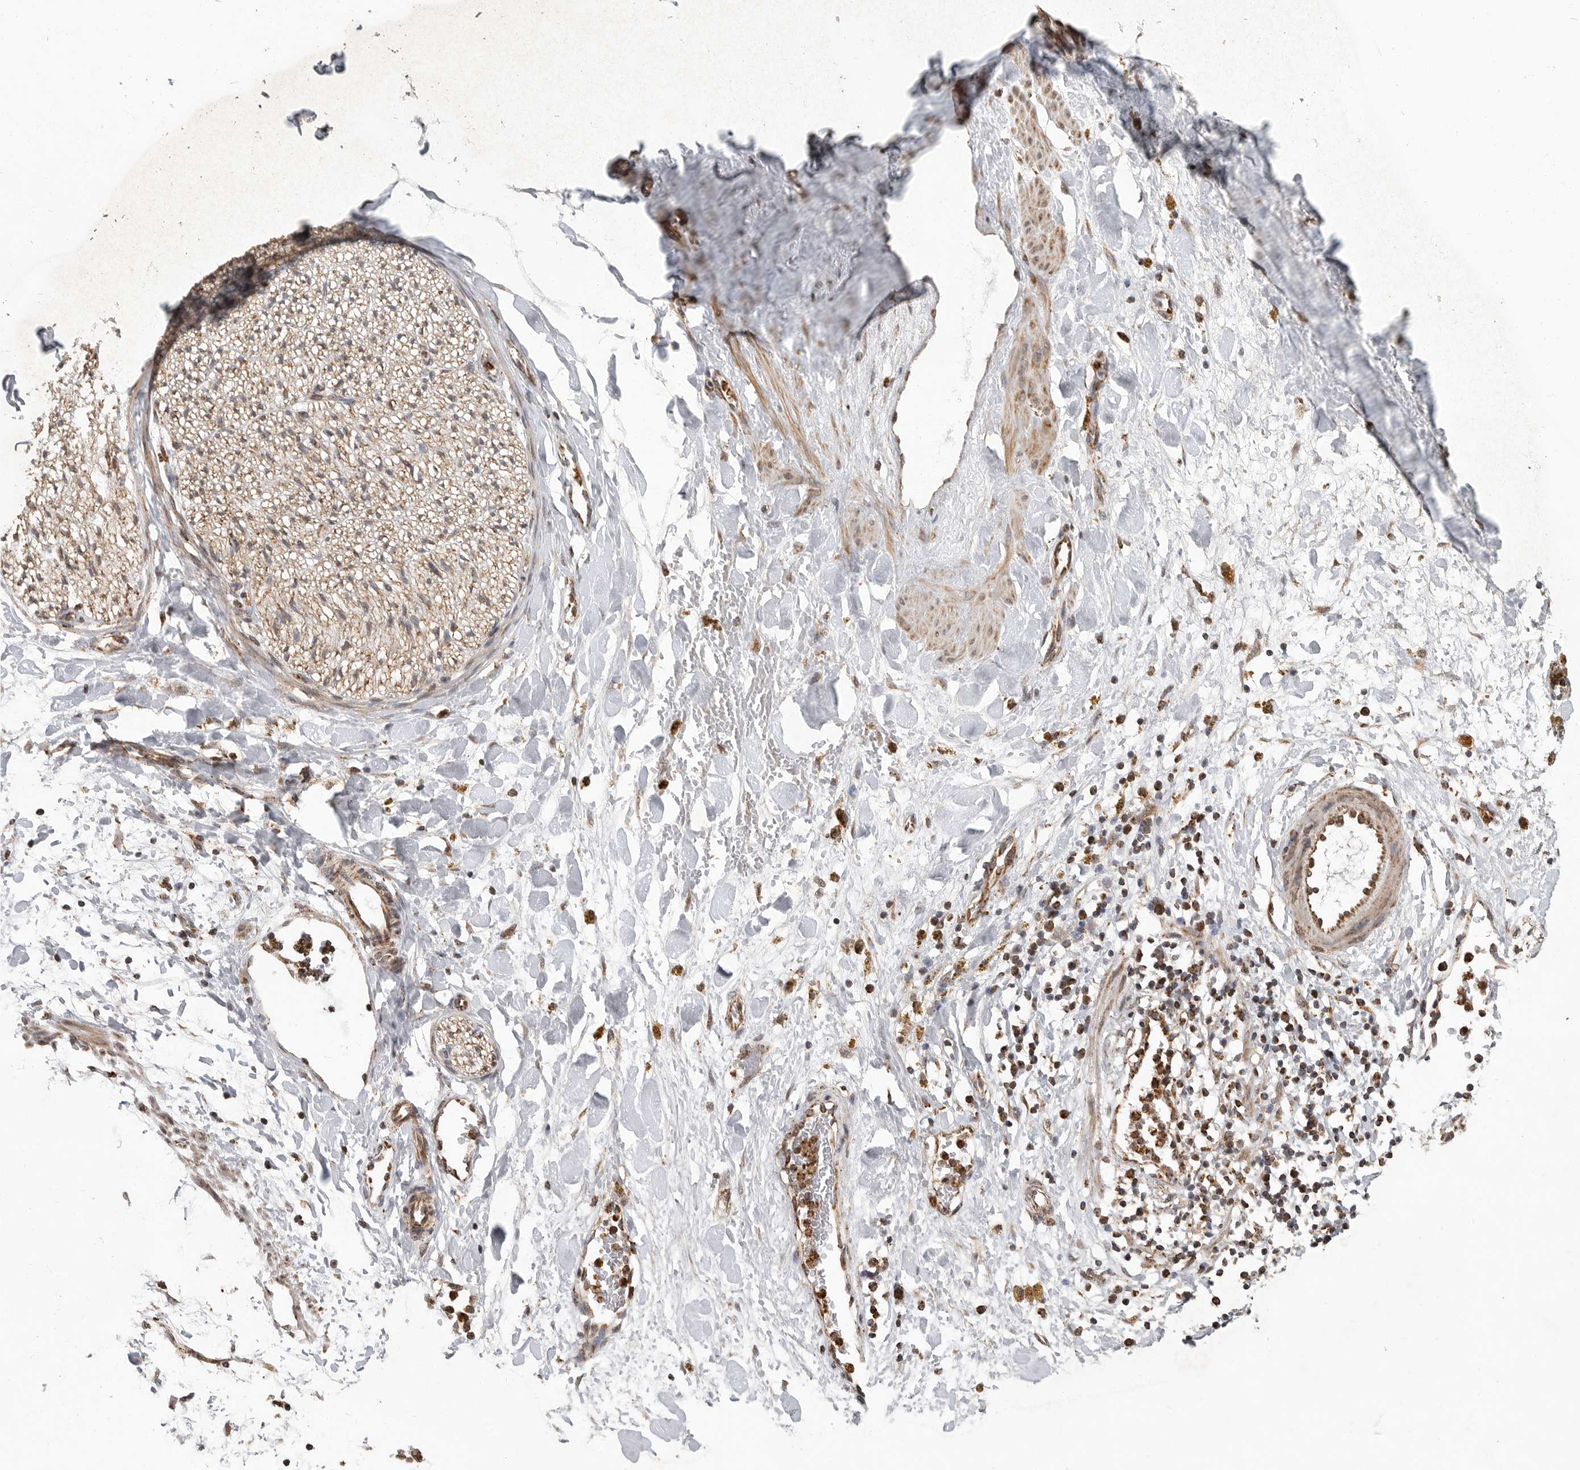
{"staining": {"intensity": "moderate", "quantity": ">75%", "location": "cytoplasmic/membranous"}, "tissue": "soft tissue", "cell_type": "Fibroblasts", "image_type": "normal", "snomed": [{"axis": "morphology", "description": "Normal tissue, NOS"}, {"axis": "topography", "description": "Kidney"}, {"axis": "topography", "description": "Peripheral nerve tissue"}], "caption": "Fibroblasts show moderate cytoplasmic/membranous staining in about >75% of cells in unremarkable soft tissue.", "gene": "GCNT2", "patient": {"sex": "male", "age": 7}}